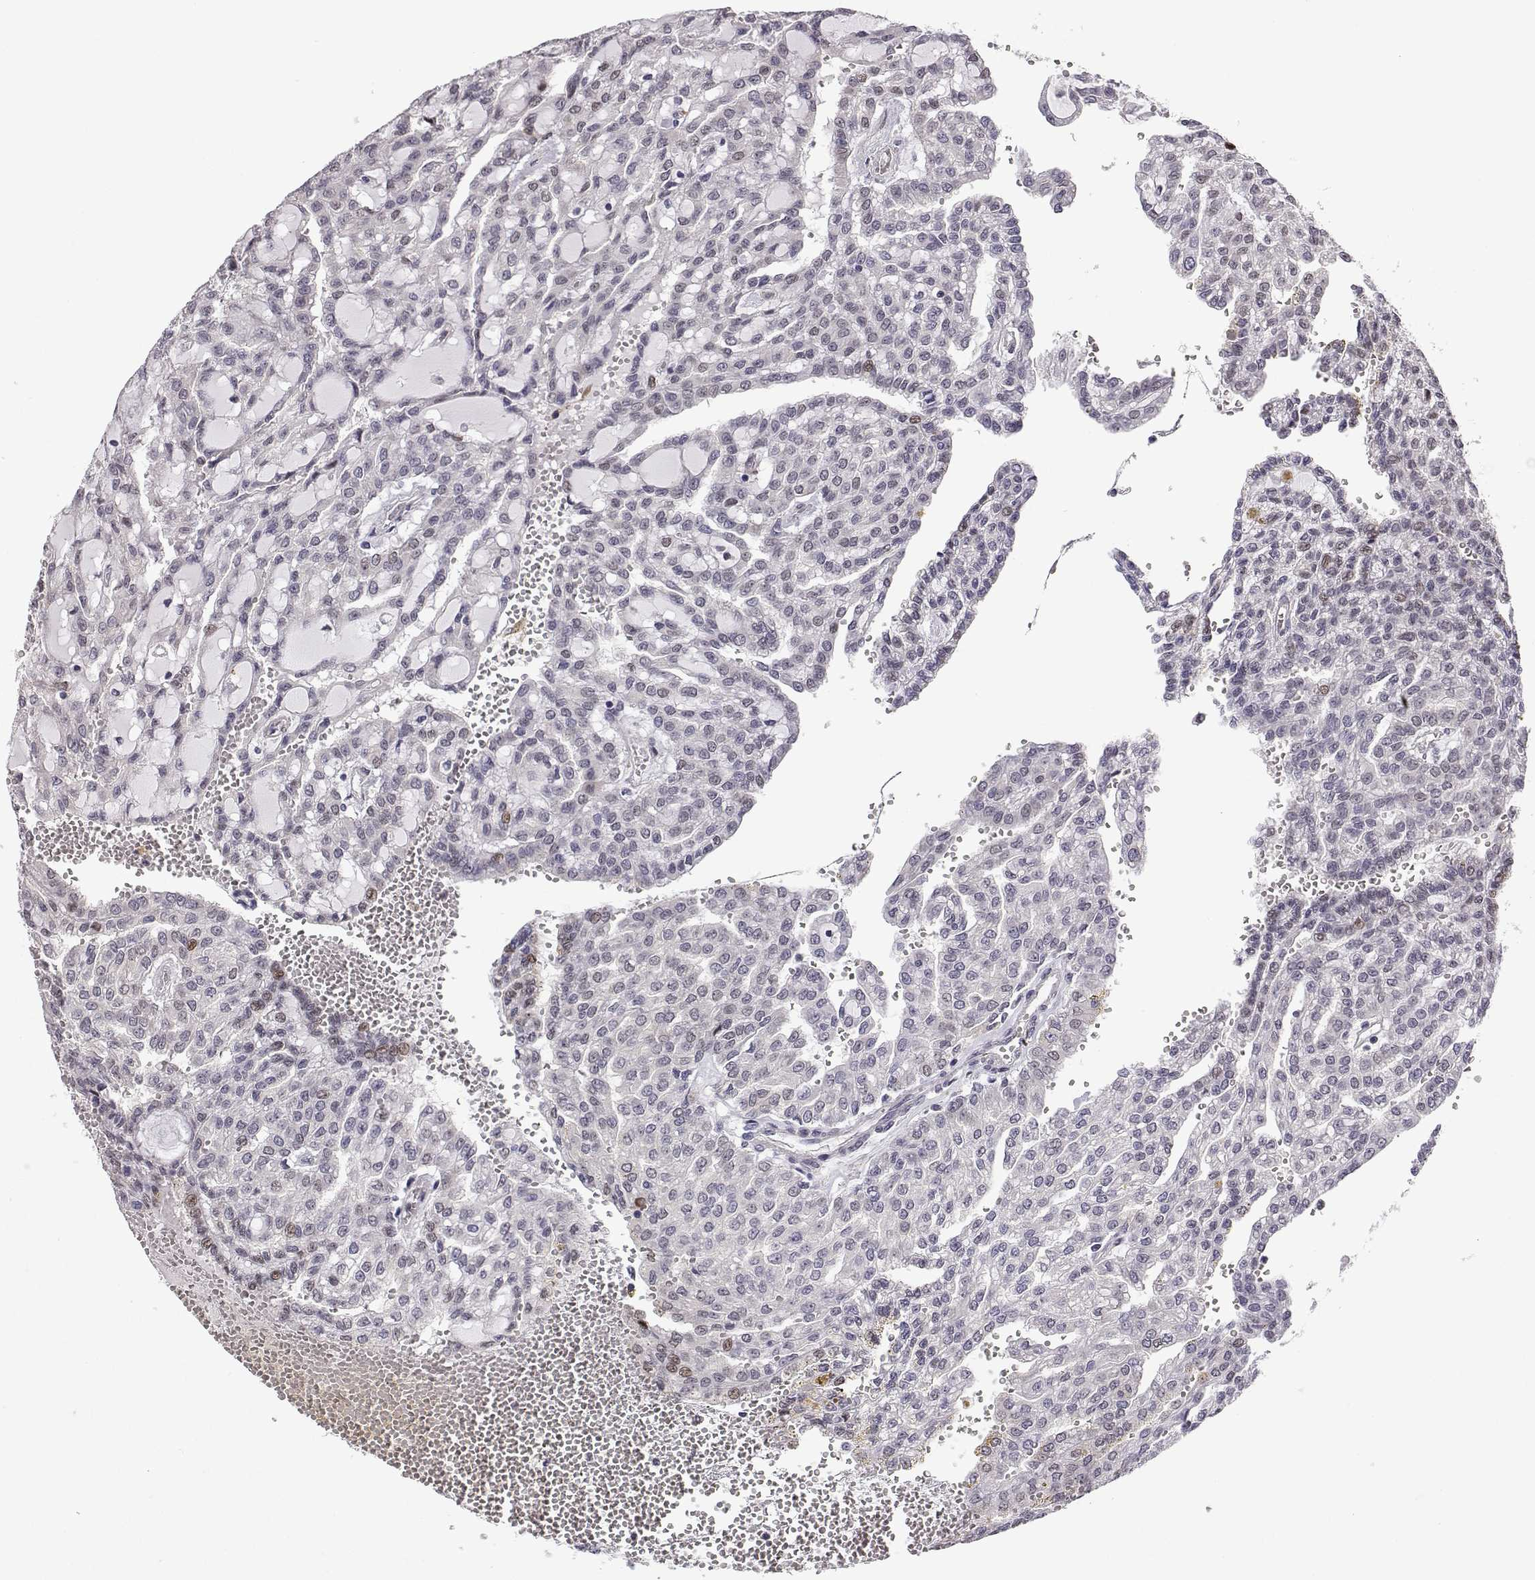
{"staining": {"intensity": "weak", "quantity": "<25%", "location": "nuclear"}, "tissue": "renal cancer", "cell_type": "Tumor cells", "image_type": "cancer", "snomed": [{"axis": "morphology", "description": "Adenocarcinoma, NOS"}, {"axis": "topography", "description": "Kidney"}], "caption": "Human renal cancer (adenocarcinoma) stained for a protein using IHC reveals no staining in tumor cells.", "gene": "PHGDH", "patient": {"sex": "male", "age": 63}}